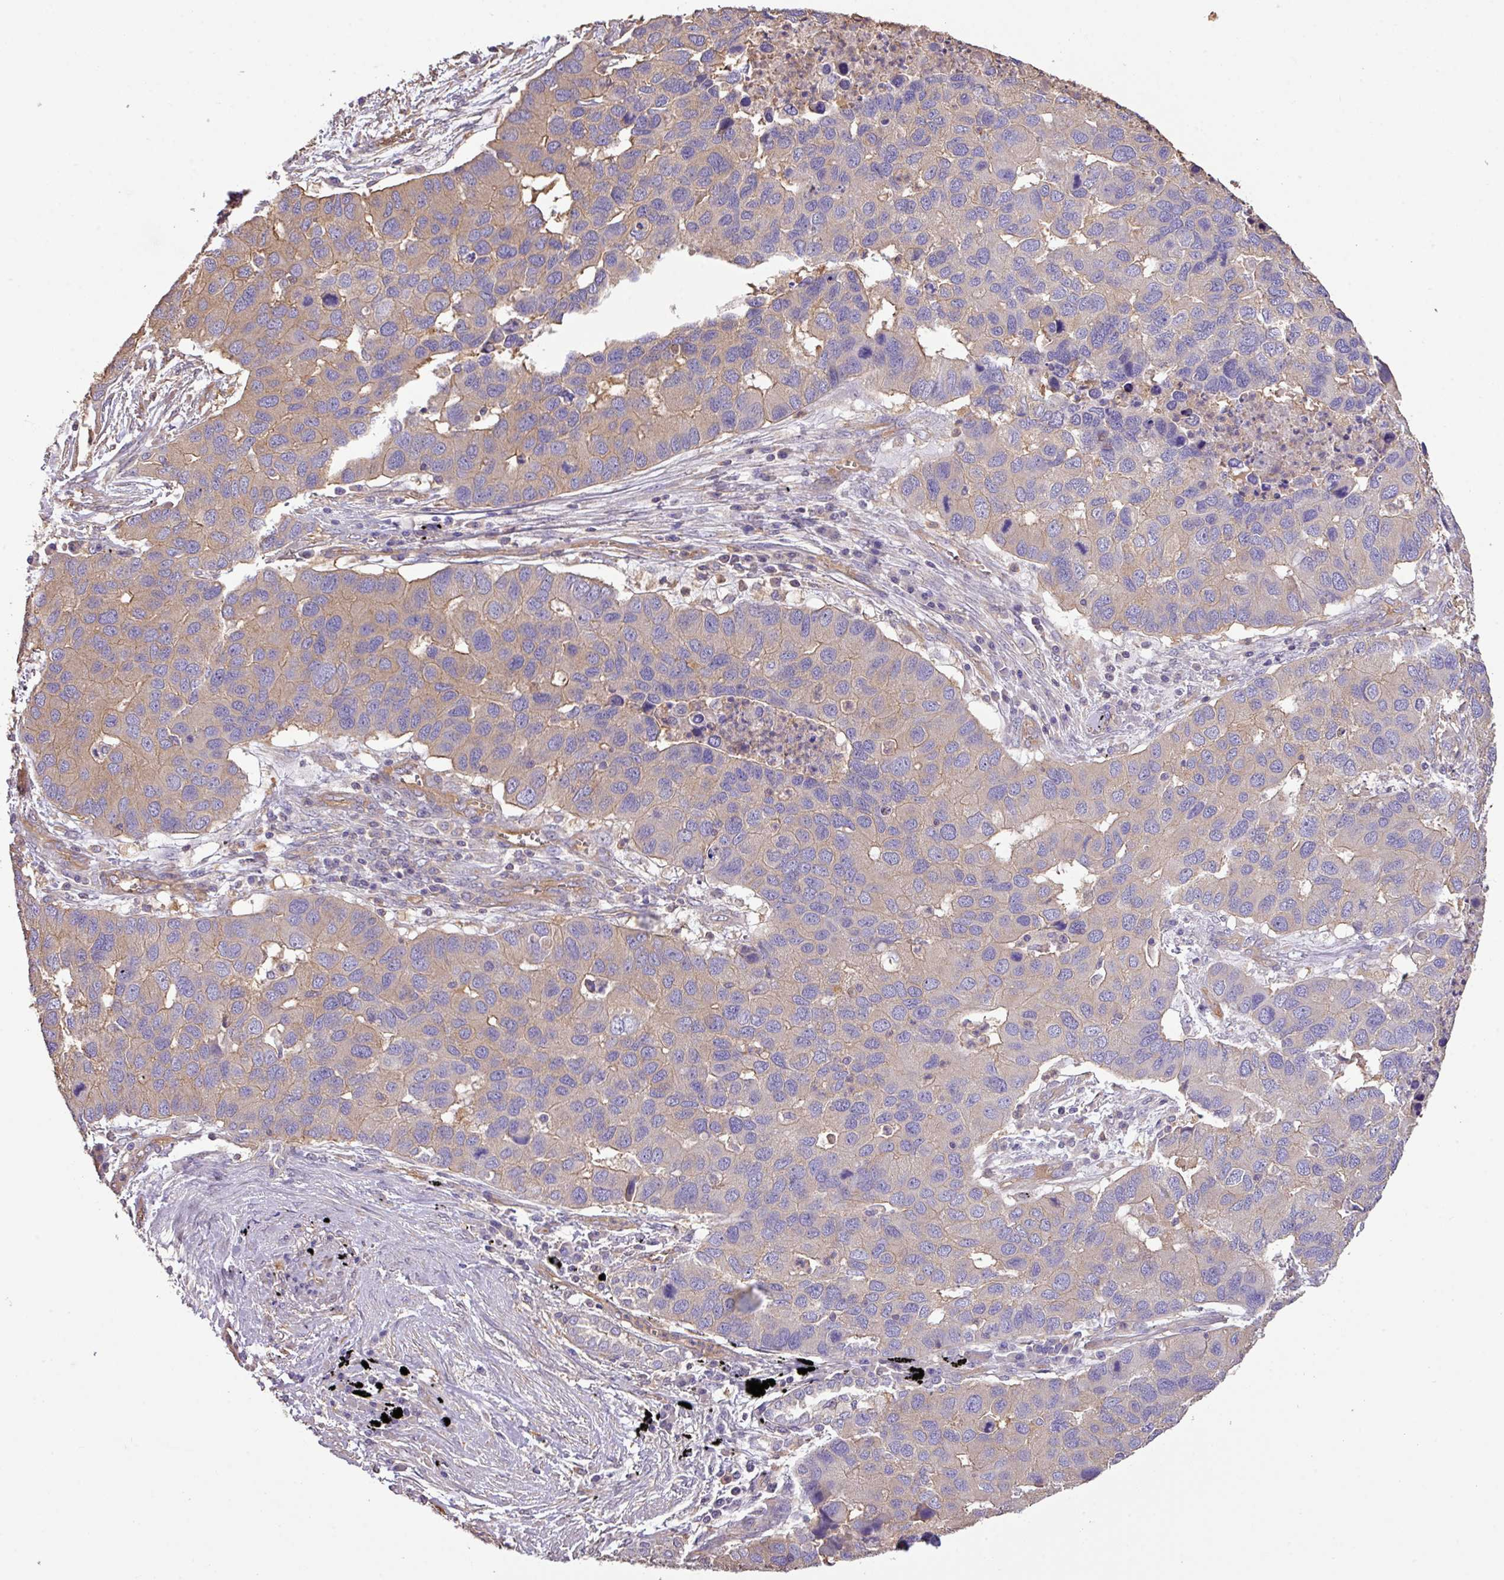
{"staining": {"intensity": "weak", "quantity": "<25%", "location": "cytoplasmic/membranous"}, "tissue": "lung cancer", "cell_type": "Tumor cells", "image_type": "cancer", "snomed": [{"axis": "morphology", "description": "Aneuploidy"}, {"axis": "morphology", "description": "Adenocarcinoma, NOS"}, {"axis": "topography", "description": "Lymph node"}, {"axis": "topography", "description": "Lung"}], "caption": "High magnification brightfield microscopy of lung cancer (adenocarcinoma) stained with DAB (3,3'-diaminobenzidine) (brown) and counterstained with hematoxylin (blue): tumor cells show no significant expression.", "gene": "CALML4", "patient": {"sex": "female", "age": 74}}